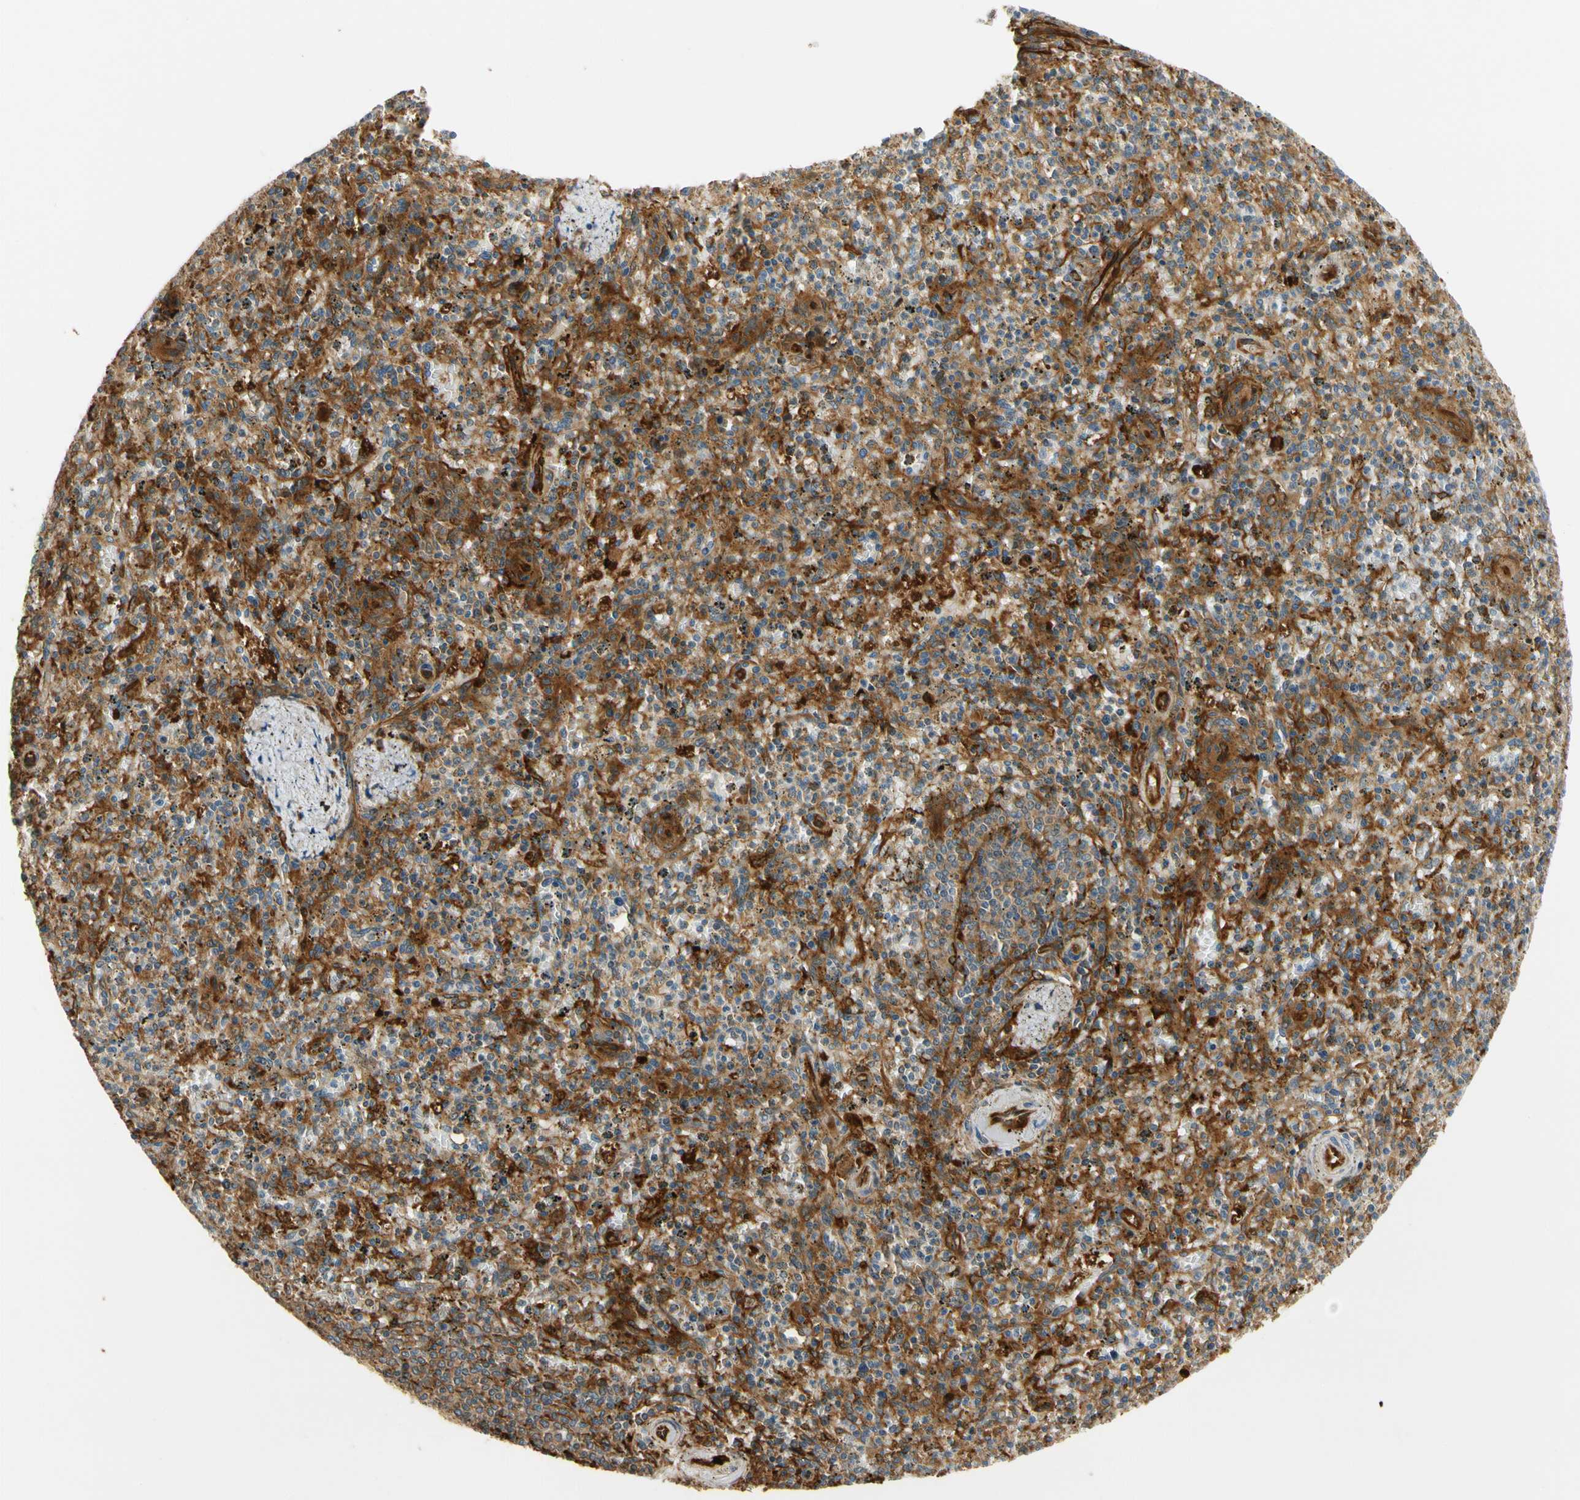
{"staining": {"intensity": "strong", "quantity": "25%-75%", "location": "cytoplasmic/membranous"}, "tissue": "spleen", "cell_type": "Cells in red pulp", "image_type": "normal", "snomed": [{"axis": "morphology", "description": "Normal tissue, NOS"}, {"axis": "topography", "description": "Spleen"}], "caption": "Immunohistochemistry (IHC) image of unremarkable human spleen stained for a protein (brown), which displays high levels of strong cytoplasmic/membranous positivity in about 25%-75% of cells in red pulp.", "gene": "PARP14", "patient": {"sex": "male", "age": 72}}